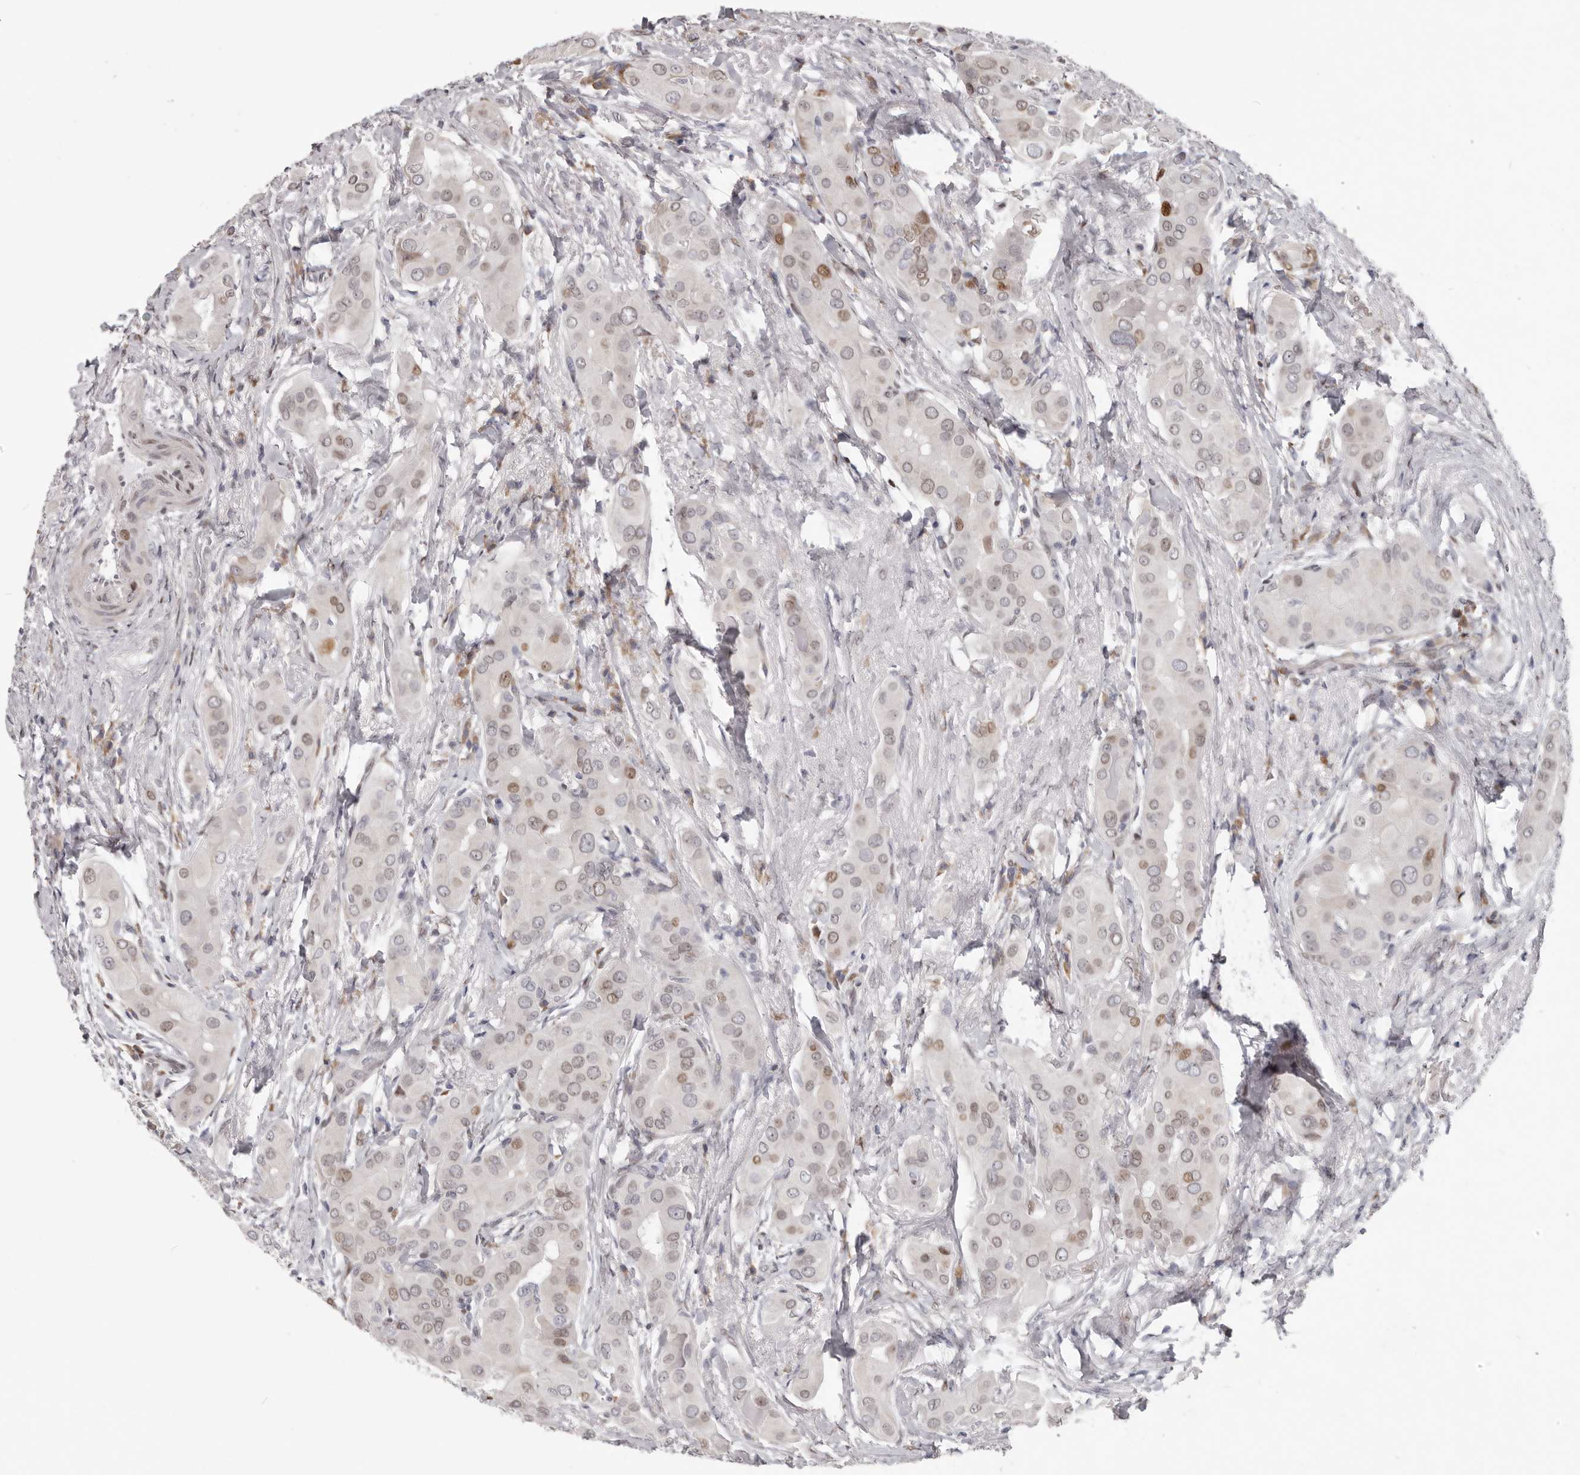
{"staining": {"intensity": "moderate", "quantity": "<25%", "location": "nuclear"}, "tissue": "thyroid cancer", "cell_type": "Tumor cells", "image_type": "cancer", "snomed": [{"axis": "morphology", "description": "Papillary adenocarcinoma, NOS"}, {"axis": "topography", "description": "Thyroid gland"}], "caption": "IHC (DAB) staining of thyroid cancer (papillary adenocarcinoma) exhibits moderate nuclear protein expression in about <25% of tumor cells. (IHC, brightfield microscopy, high magnification).", "gene": "SRP19", "patient": {"sex": "male", "age": 33}}